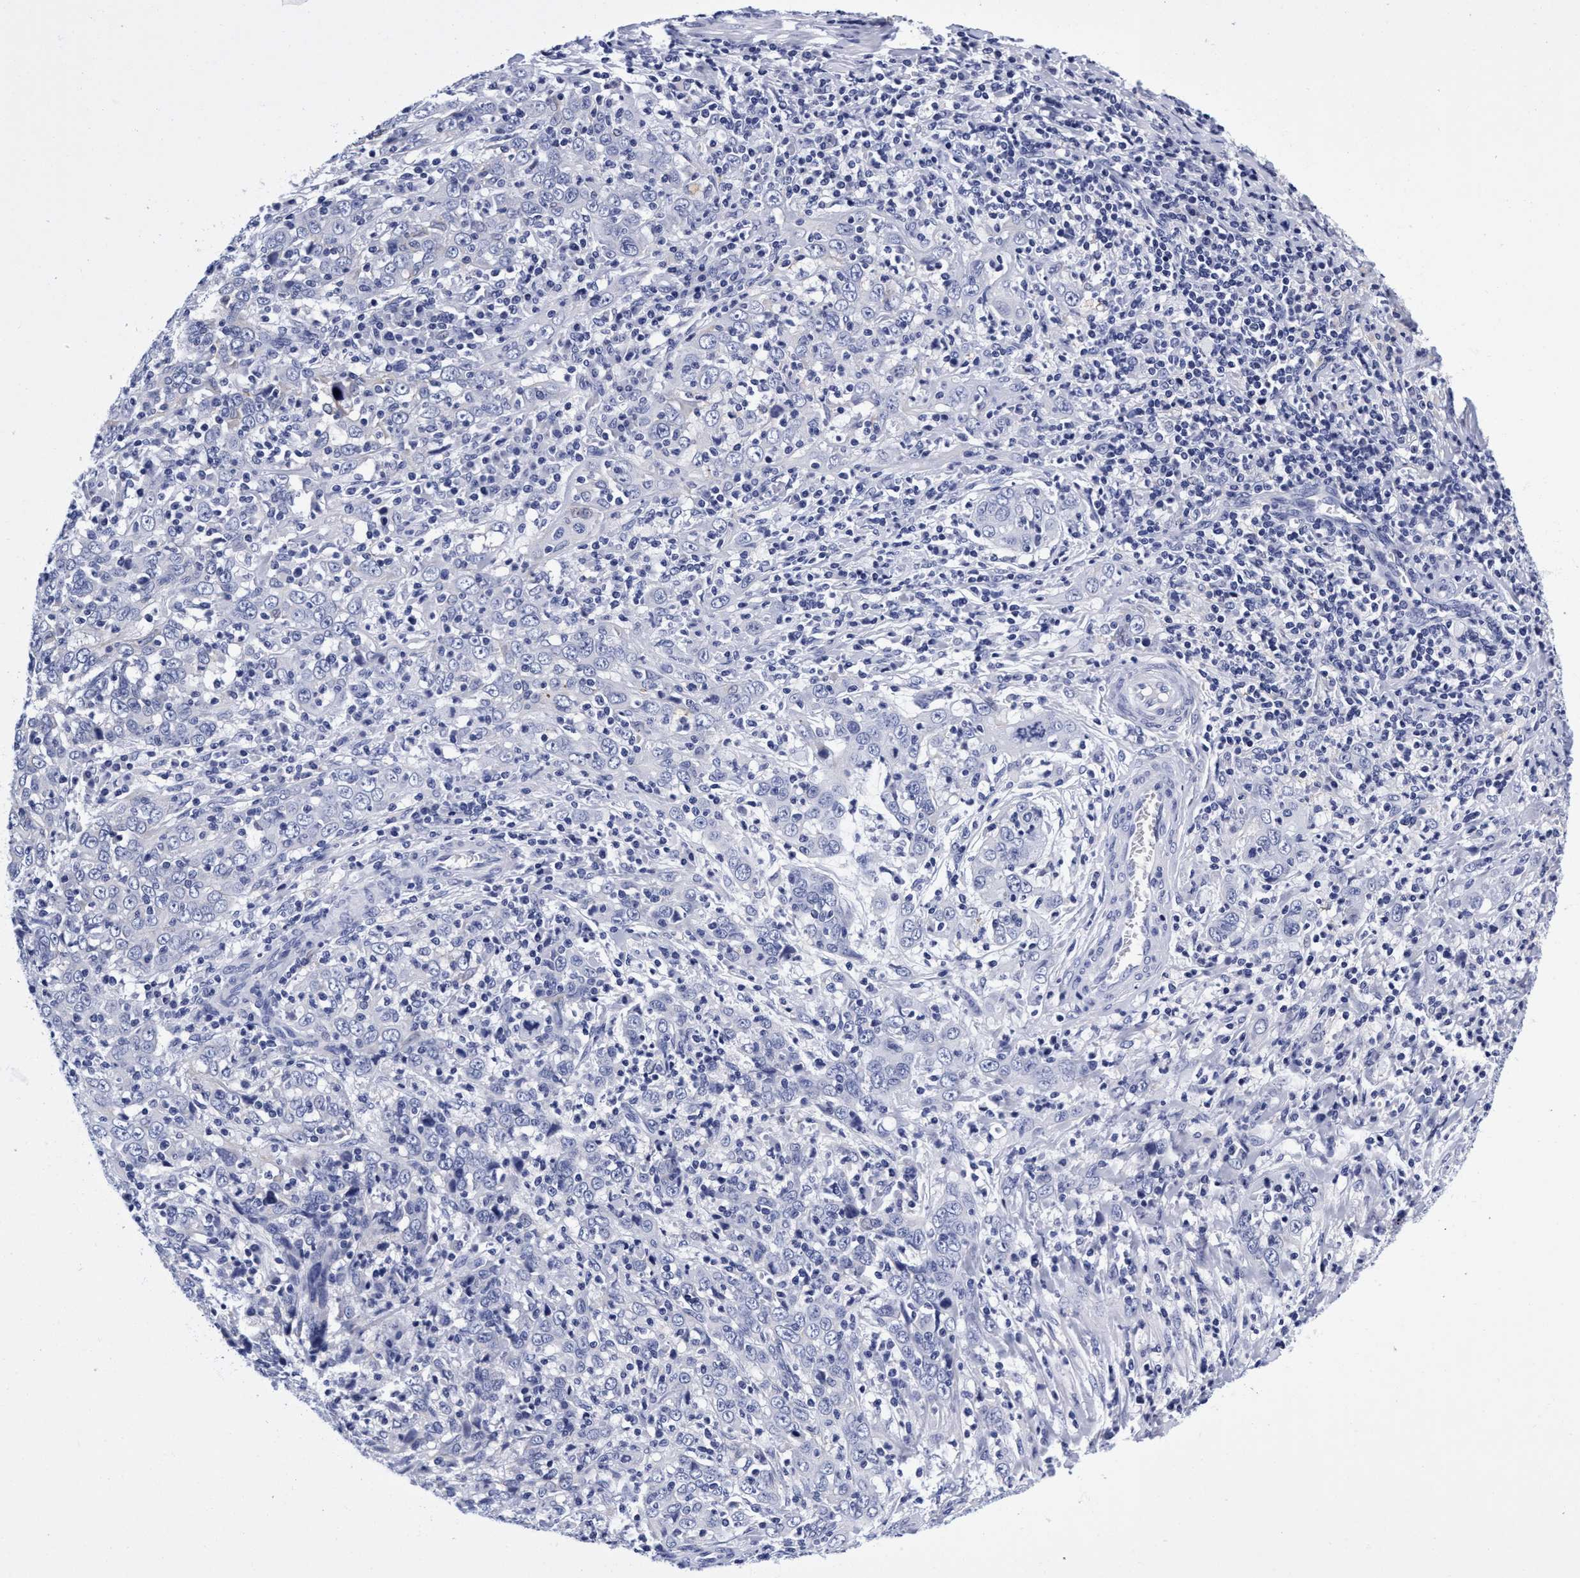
{"staining": {"intensity": "negative", "quantity": "none", "location": "none"}, "tissue": "cervical cancer", "cell_type": "Tumor cells", "image_type": "cancer", "snomed": [{"axis": "morphology", "description": "Squamous cell carcinoma, NOS"}, {"axis": "topography", "description": "Cervix"}], "caption": "This is an immunohistochemistry (IHC) histopathology image of human cervical squamous cell carcinoma. There is no staining in tumor cells.", "gene": "PLPPR1", "patient": {"sex": "female", "age": 46}}